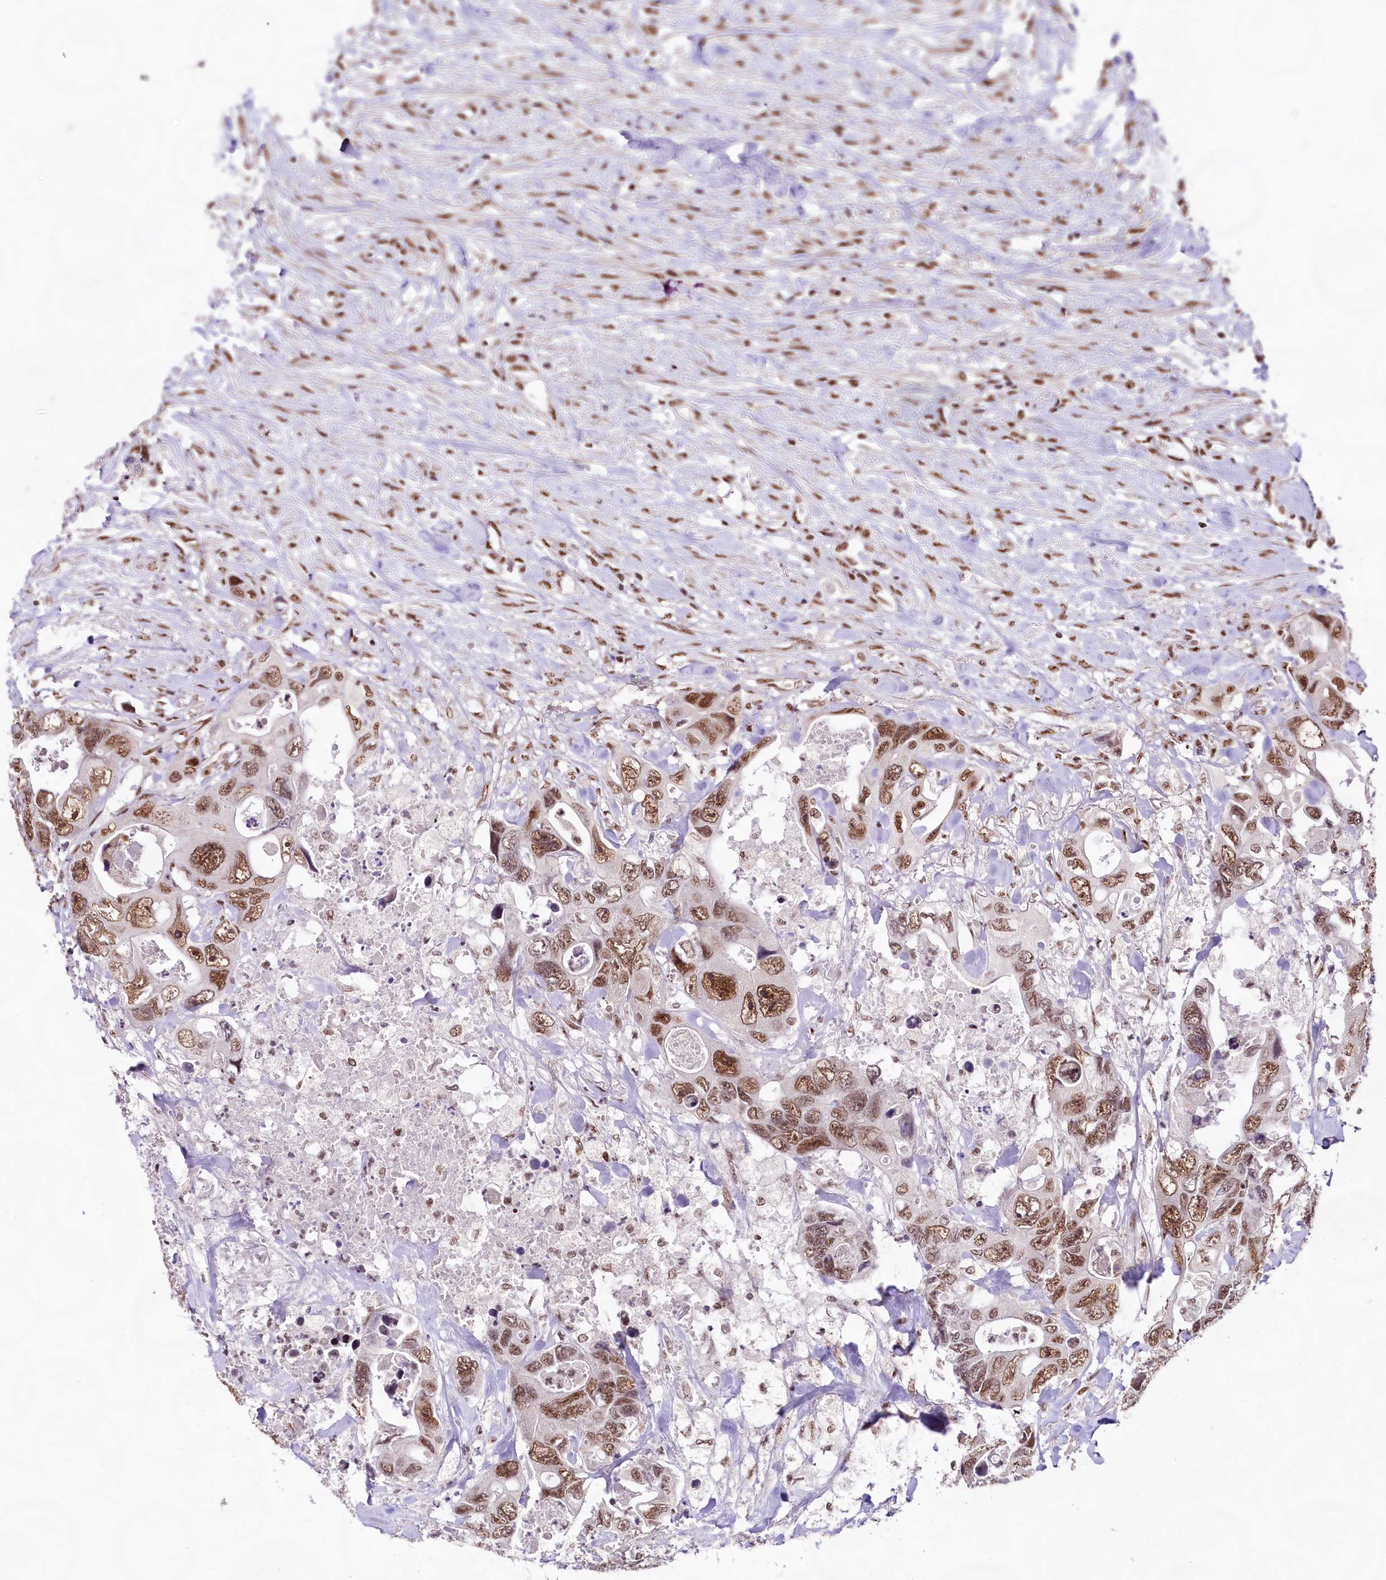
{"staining": {"intensity": "moderate", "quantity": ">75%", "location": "nuclear"}, "tissue": "colorectal cancer", "cell_type": "Tumor cells", "image_type": "cancer", "snomed": [{"axis": "morphology", "description": "Adenocarcinoma, NOS"}, {"axis": "topography", "description": "Rectum"}], "caption": "Immunohistochemistry photomicrograph of human adenocarcinoma (colorectal) stained for a protein (brown), which exhibits medium levels of moderate nuclear expression in about >75% of tumor cells.", "gene": "HIRA", "patient": {"sex": "male", "age": 57}}